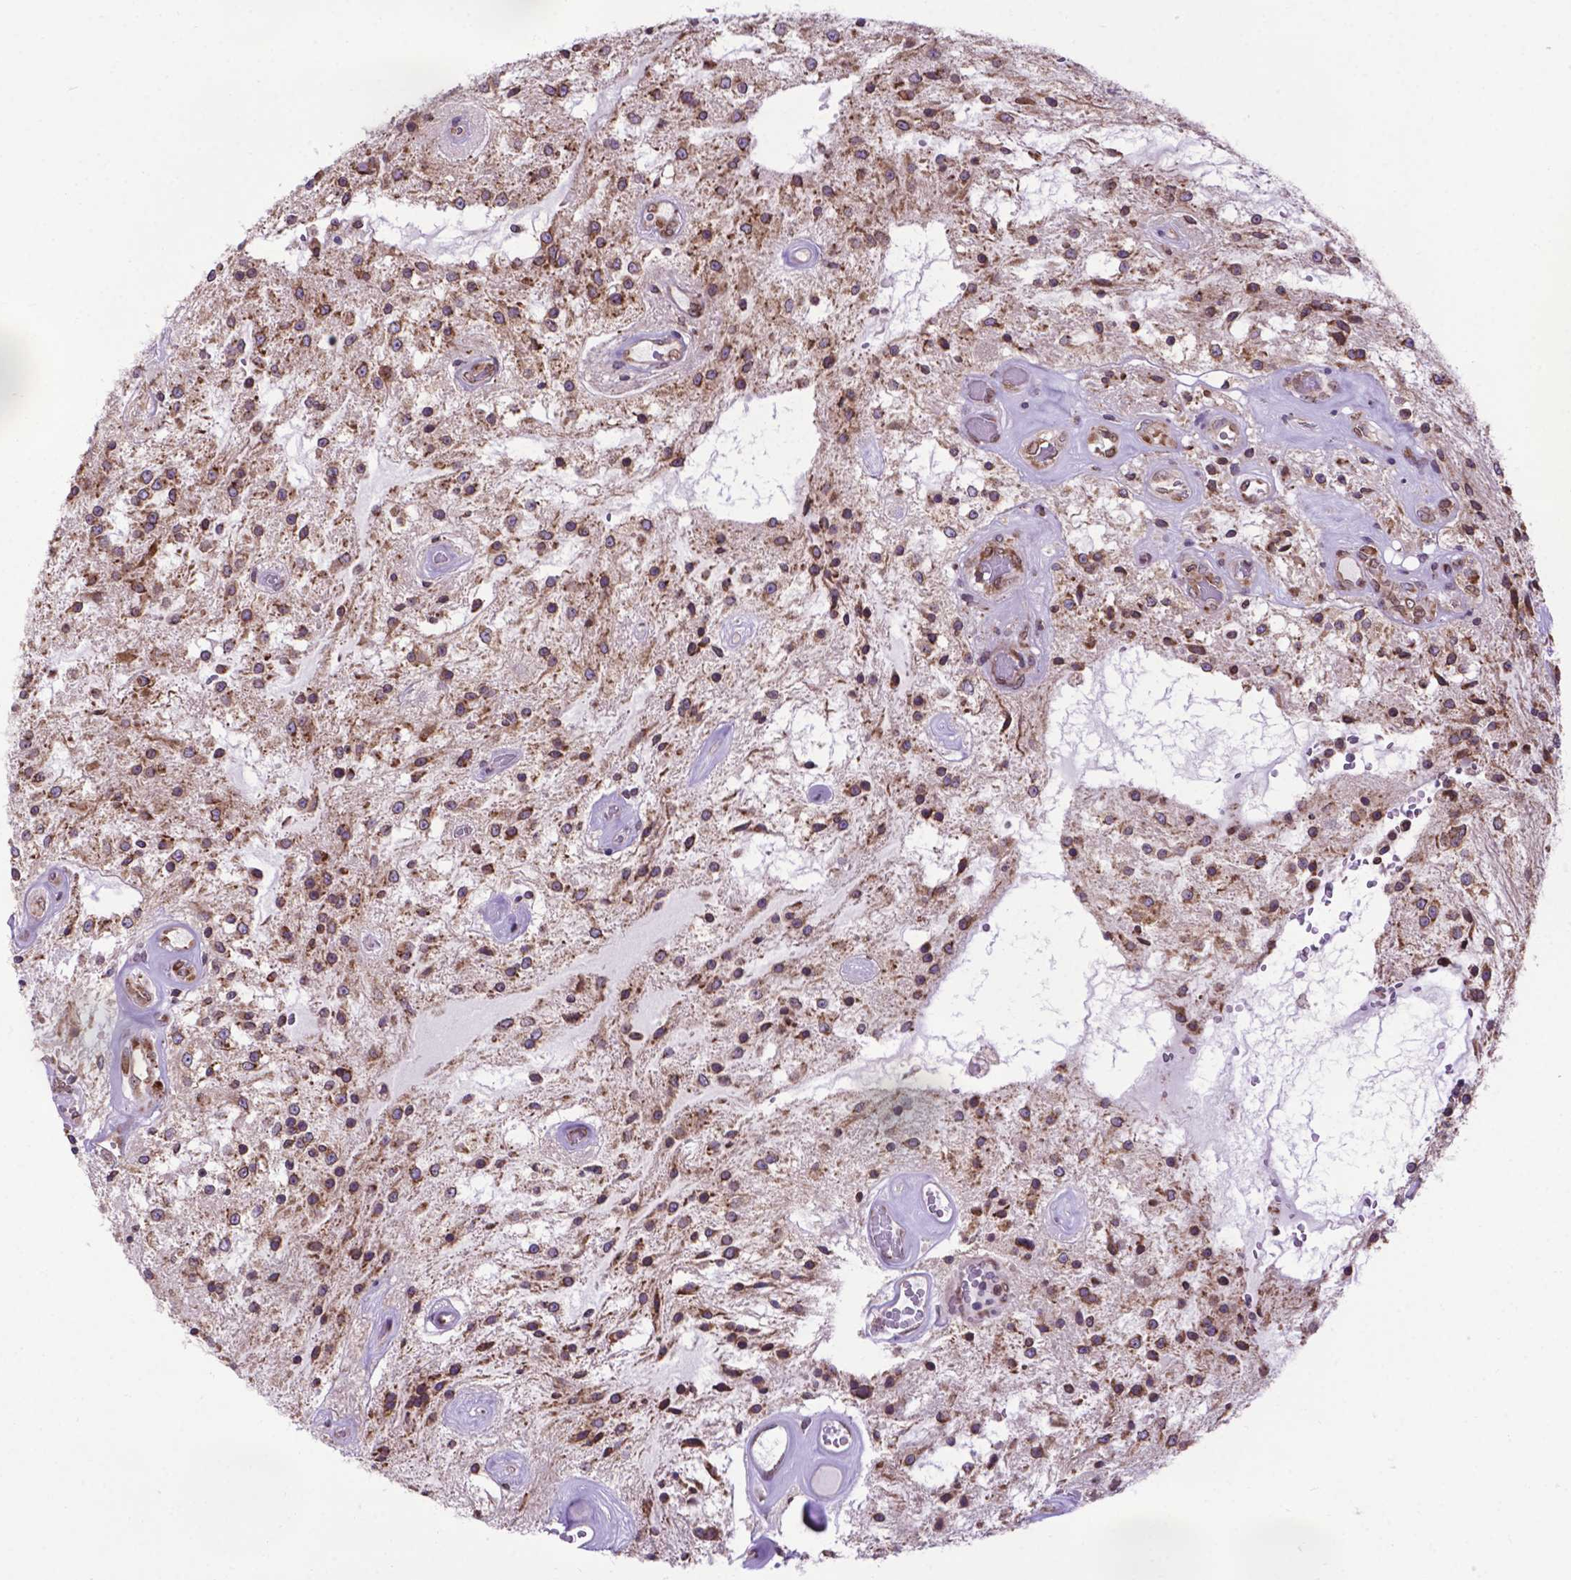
{"staining": {"intensity": "weak", "quantity": ">75%", "location": "cytoplasmic/membranous"}, "tissue": "glioma", "cell_type": "Tumor cells", "image_type": "cancer", "snomed": [{"axis": "morphology", "description": "Glioma, malignant, Low grade"}, {"axis": "topography", "description": "Cerebellum"}], "caption": "Protein analysis of glioma tissue shows weak cytoplasmic/membranous positivity in about >75% of tumor cells.", "gene": "WDR83OS", "patient": {"sex": "female", "age": 14}}